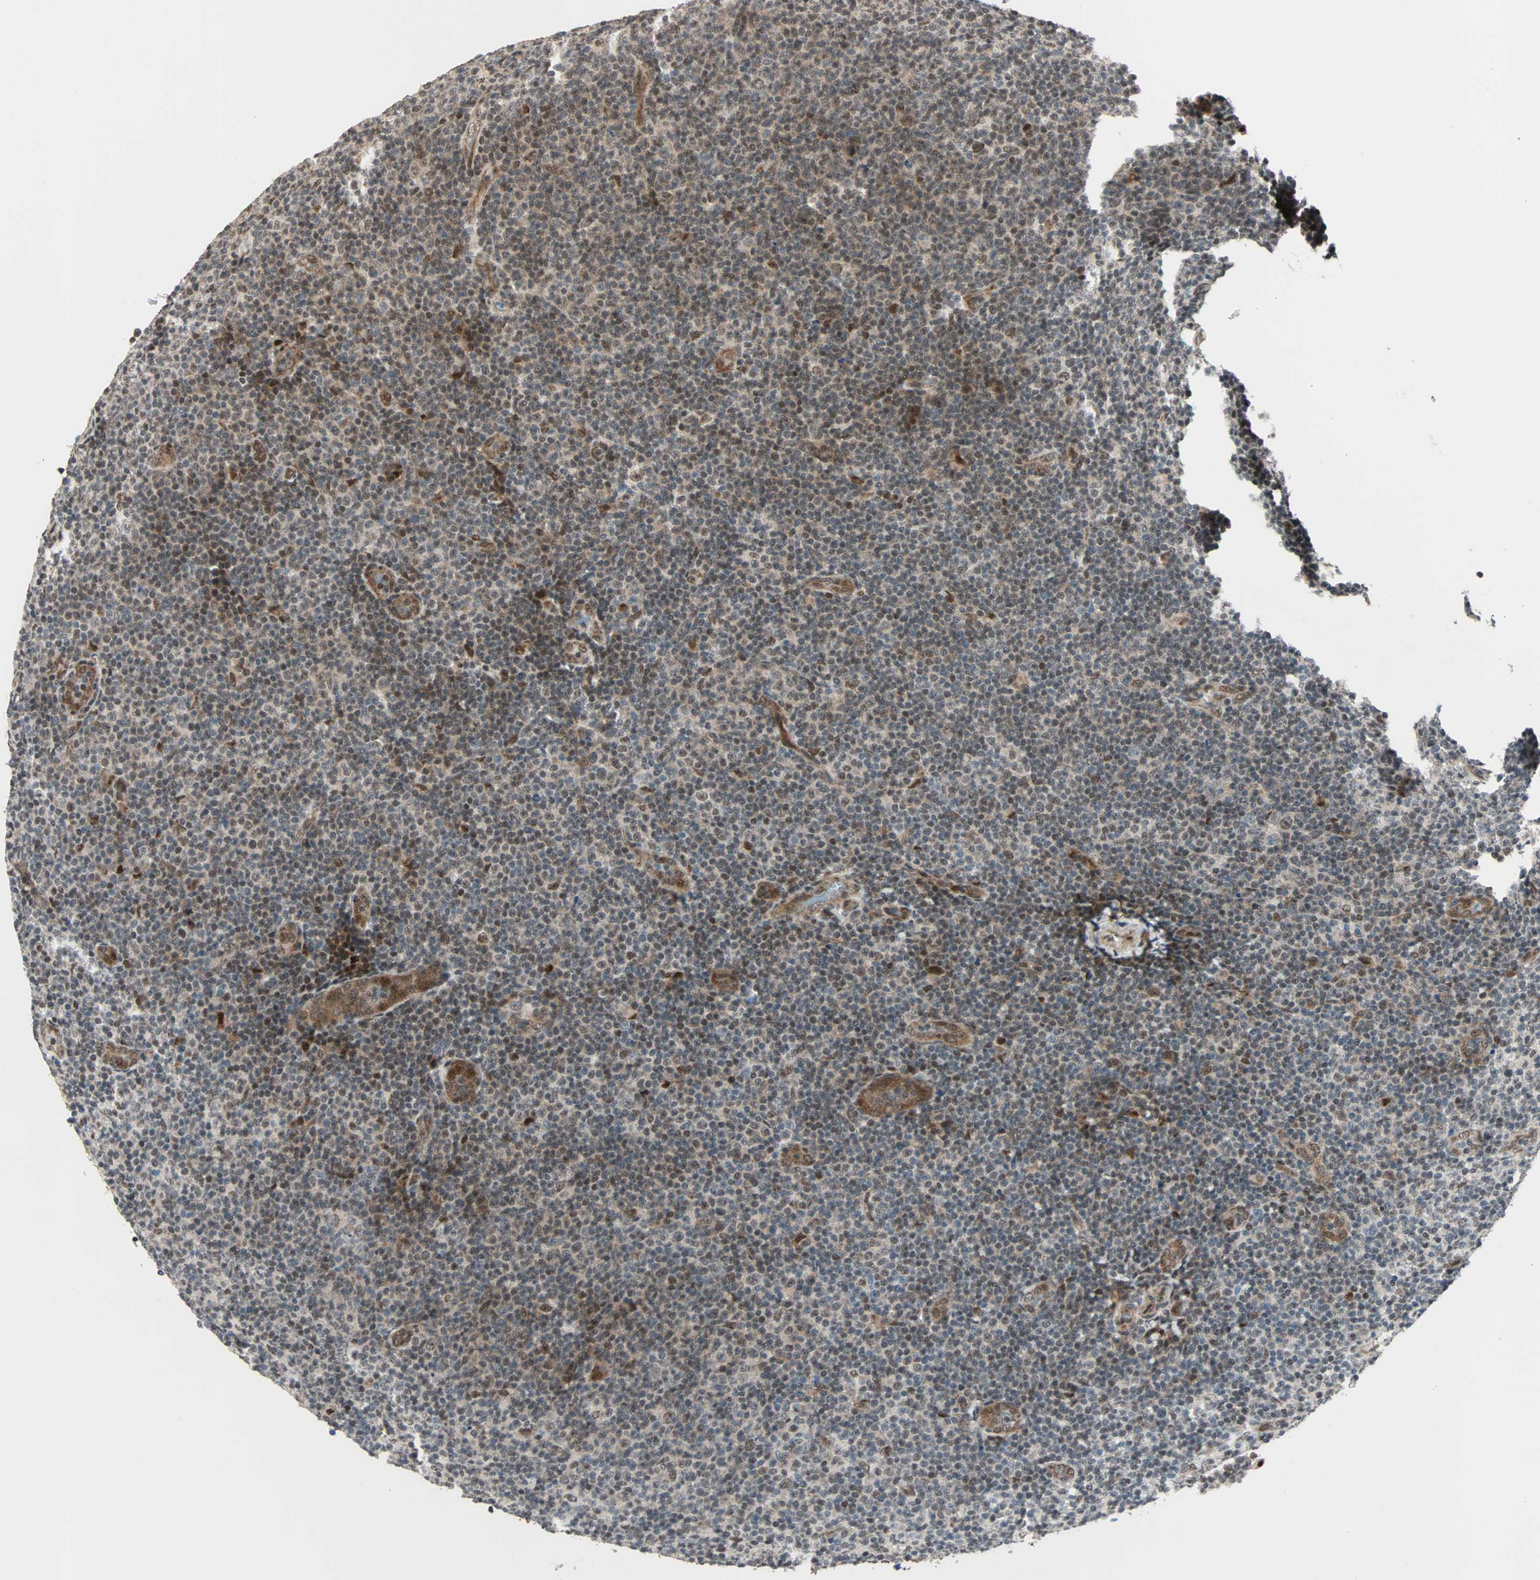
{"staining": {"intensity": "moderate", "quantity": "<25%", "location": "nuclear"}, "tissue": "lymphoma", "cell_type": "Tumor cells", "image_type": "cancer", "snomed": [{"axis": "morphology", "description": "Malignant lymphoma, non-Hodgkin's type, Low grade"}, {"axis": "topography", "description": "Lymph node"}], "caption": "Lymphoma was stained to show a protein in brown. There is low levels of moderate nuclear expression in about <25% of tumor cells. (DAB (3,3'-diaminobenzidine) IHC with brightfield microscopy, high magnification).", "gene": "CBX4", "patient": {"sex": "male", "age": 83}}